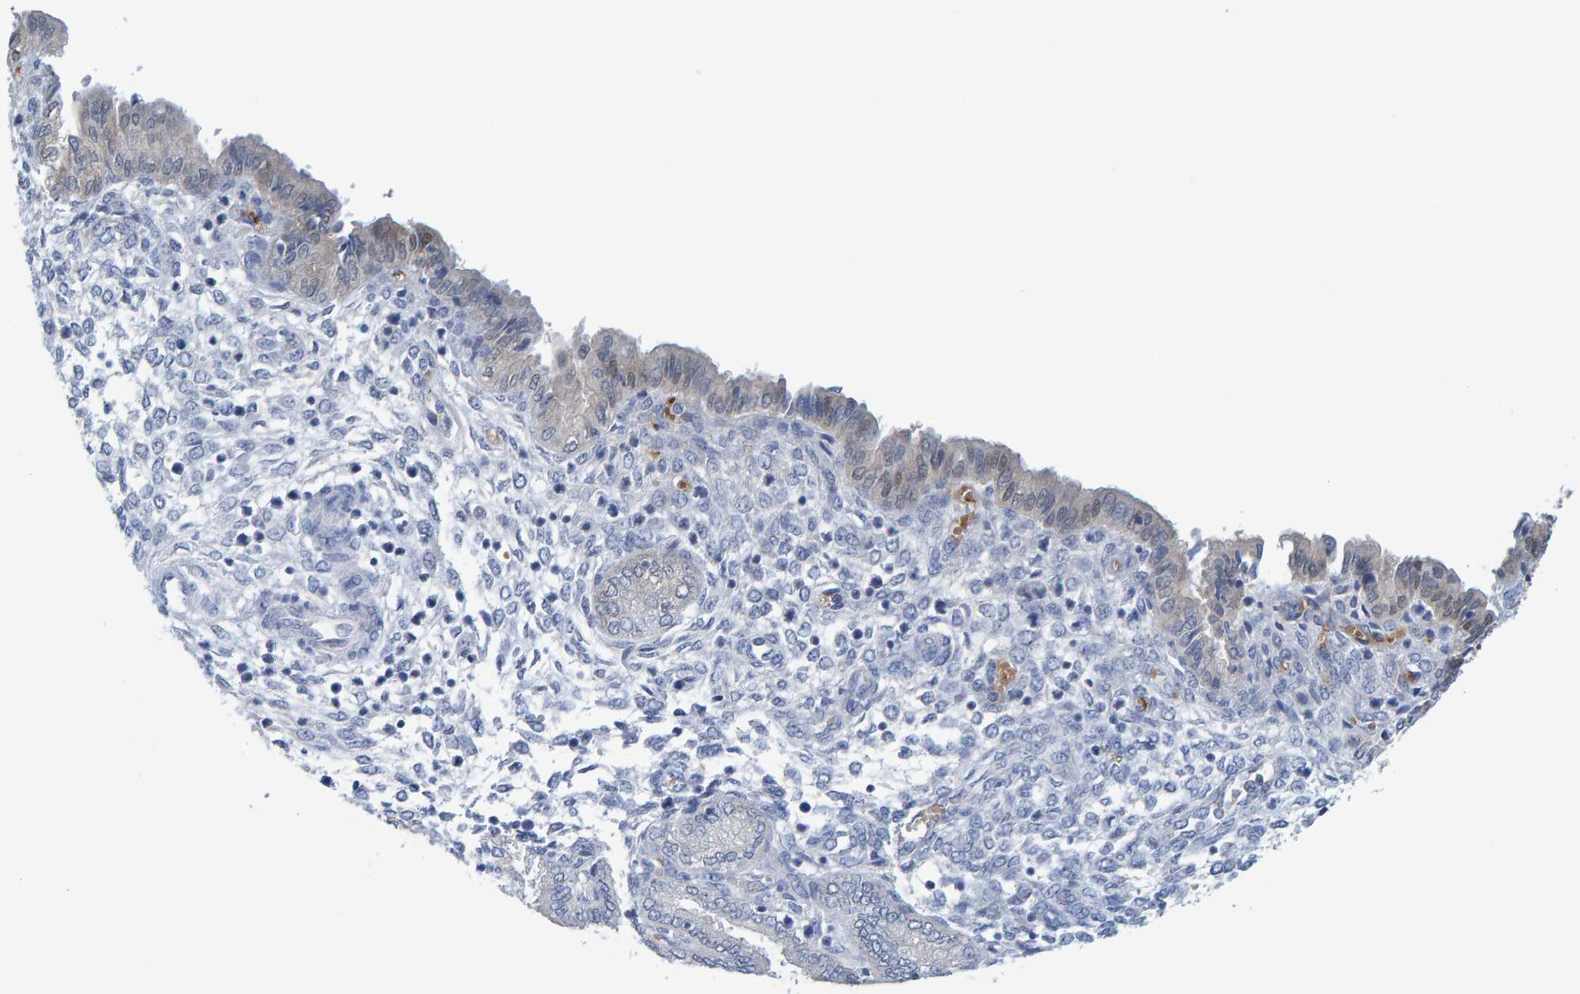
{"staining": {"intensity": "negative", "quantity": "none", "location": "none"}, "tissue": "endometrium", "cell_type": "Cells in endometrial stroma", "image_type": "normal", "snomed": [{"axis": "morphology", "description": "Normal tissue, NOS"}, {"axis": "topography", "description": "Endometrium"}], "caption": "An immunohistochemistry (IHC) histopathology image of normal endometrium is shown. There is no staining in cells in endometrial stroma of endometrium. The staining was performed using DAB (3,3'-diaminobenzidine) to visualize the protein expression in brown, while the nuclei were stained in blue with hematoxylin (Magnification: 20x).", "gene": "ALAD", "patient": {"sex": "female", "age": 33}}